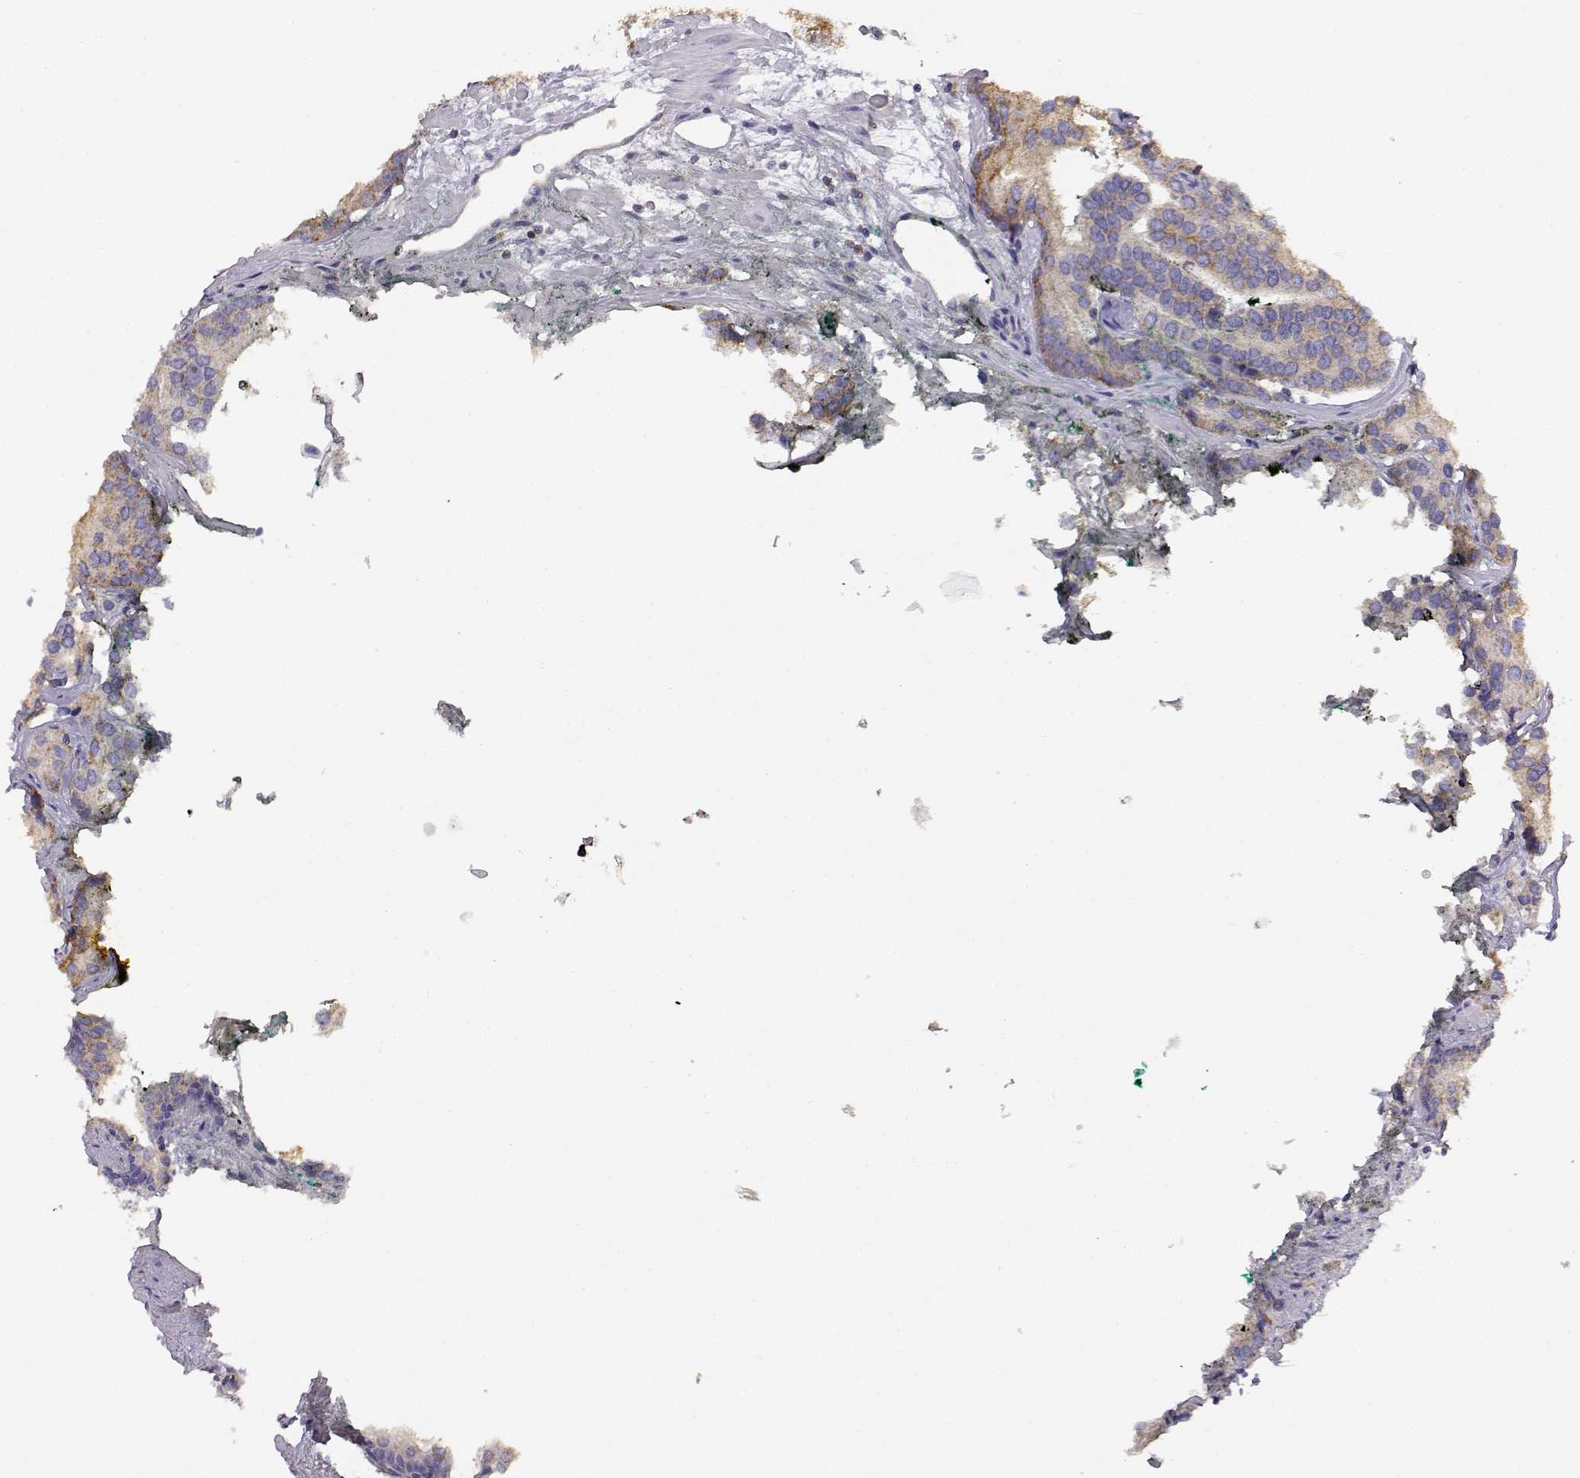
{"staining": {"intensity": "weak", "quantity": ">75%", "location": "cytoplasmic/membranous"}, "tissue": "prostate cancer", "cell_type": "Tumor cells", "image_type": "cancer", "snomed": [{"axis": "morphology", "description": "Adenocarcinoma, High grade"}, {"axis": "topography", "description": "Prostate"}], "caption": "Brown immunohistochemical staining in human prostate cancer exhibits weak cytoplasmic/membranous expression in approximately >75% of tumor cells.", "gene": "ADA", "patient": {"sex": "male", "age": 58}}